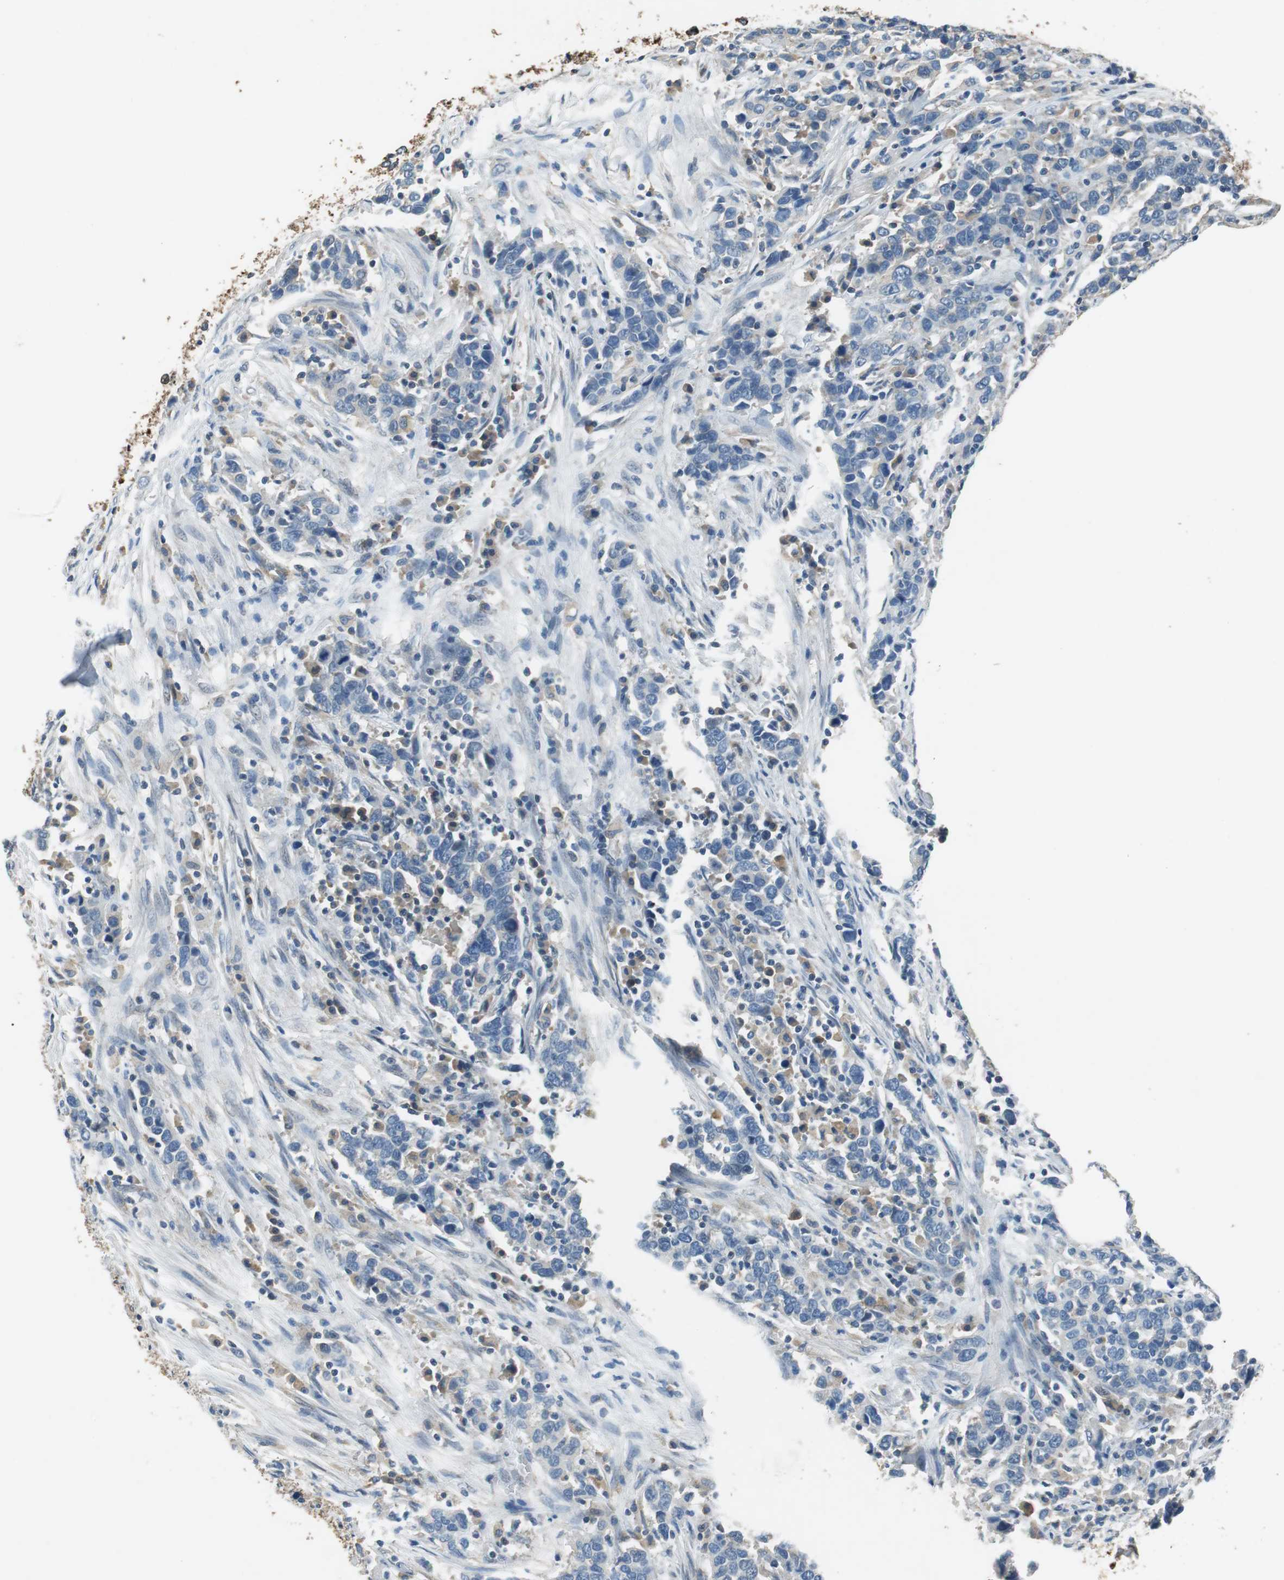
{"staining": {"intensity": "negative", "quantity": "none", "location": "none"}, "tissue": "urothelial cancer", "cell_type": "Tumor cells", "image_type": "cancer", "snomed": [{"axis": "morphology", "description": "Urothelial carcinoma, High grade"}, {"axis": "topography", "description": "Urinary bladder"}], "caption": "High power microscopy micrograph of an immunohistochemistry (IHC) histopathology image of urothelial cancer, revealing no significant staining in tumor cells.", "gene": "ALDH4A1", "patient": {"sex": "male", "age": 61}}